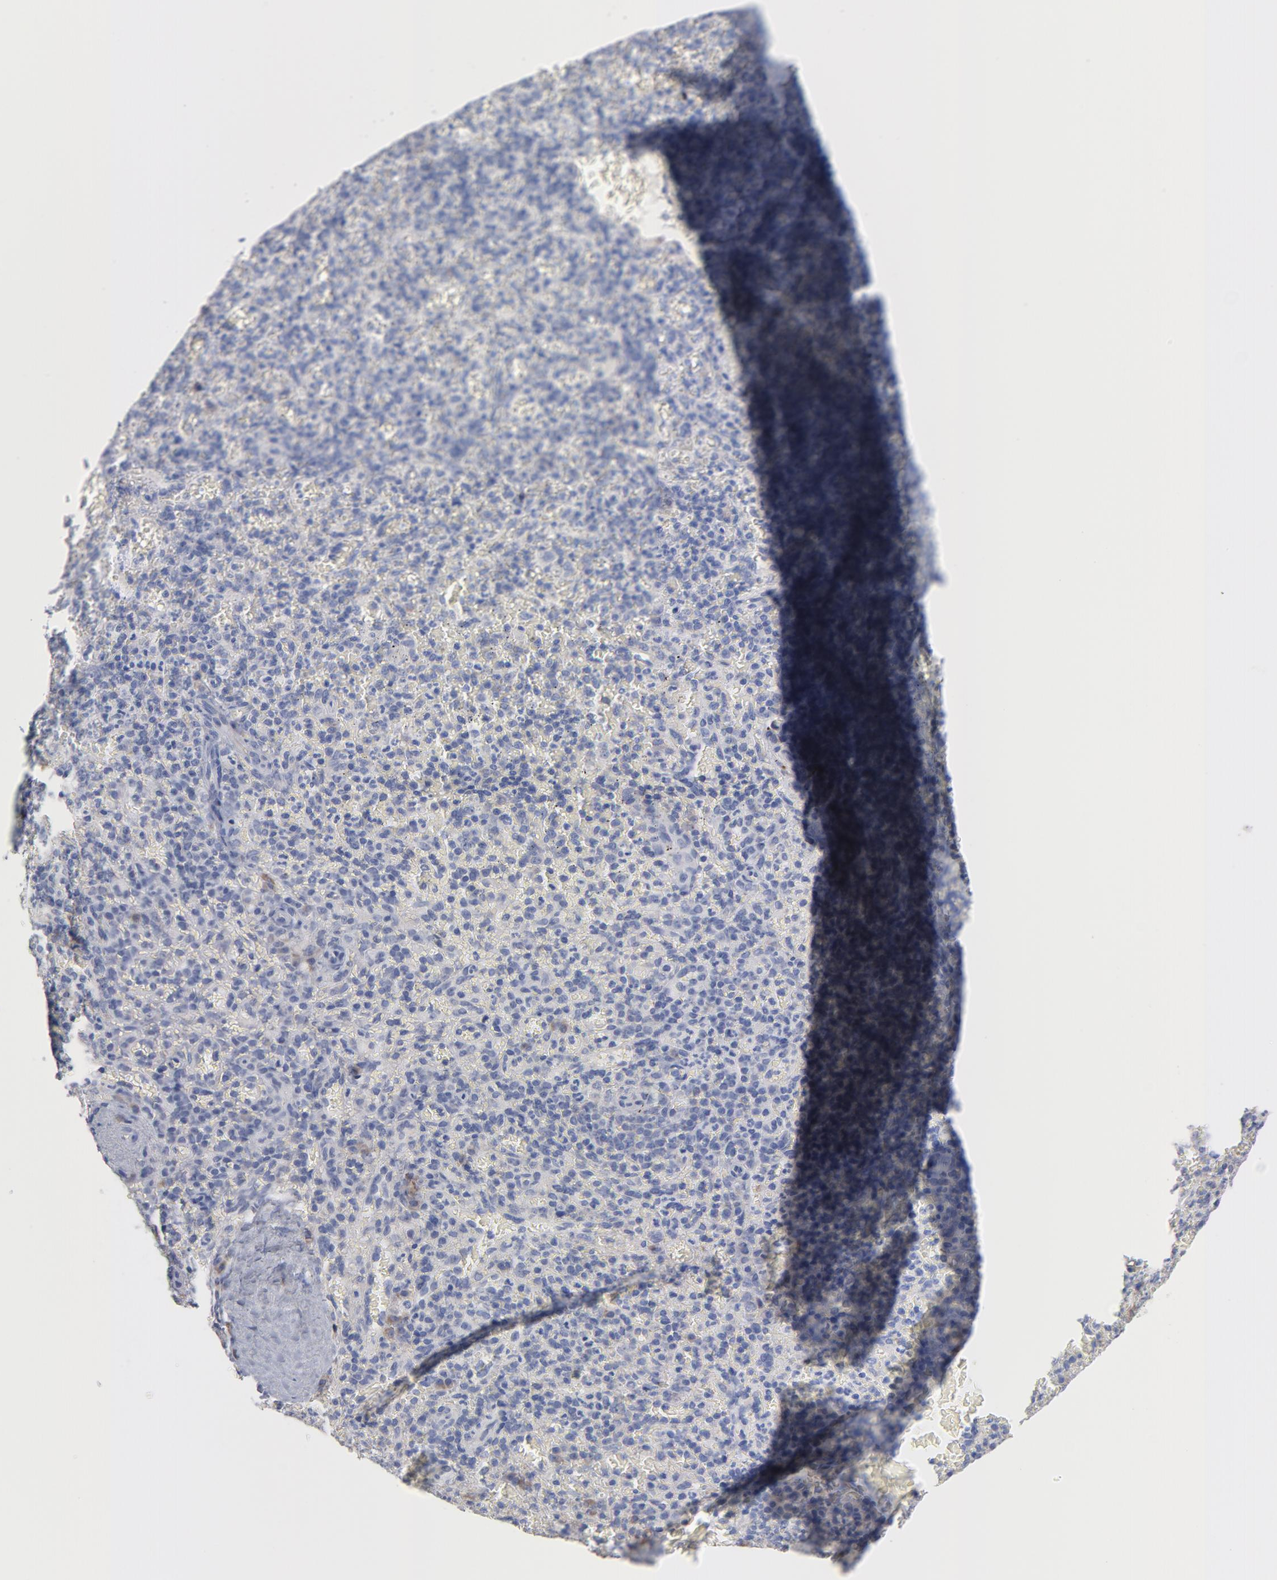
{"staining": {"intensity": "weak", "quantity": "<25%", "location": "cytoplasmic/membranous"}, "tissue": "spleen", "cell_type": "Cells in red pulp", "image_type": "normal", "snomed": [{"axis": "morphology", "description": "Normal tissue, NOS"}, {"axis": "topography", "description": "Spleen"}], "caption": "A photomicrograph of spleen stained for a protein demonstrates no brown staining in cells in red pulp.", "gene": "CPE", "patient": {"sex": "female", "age": 50}}